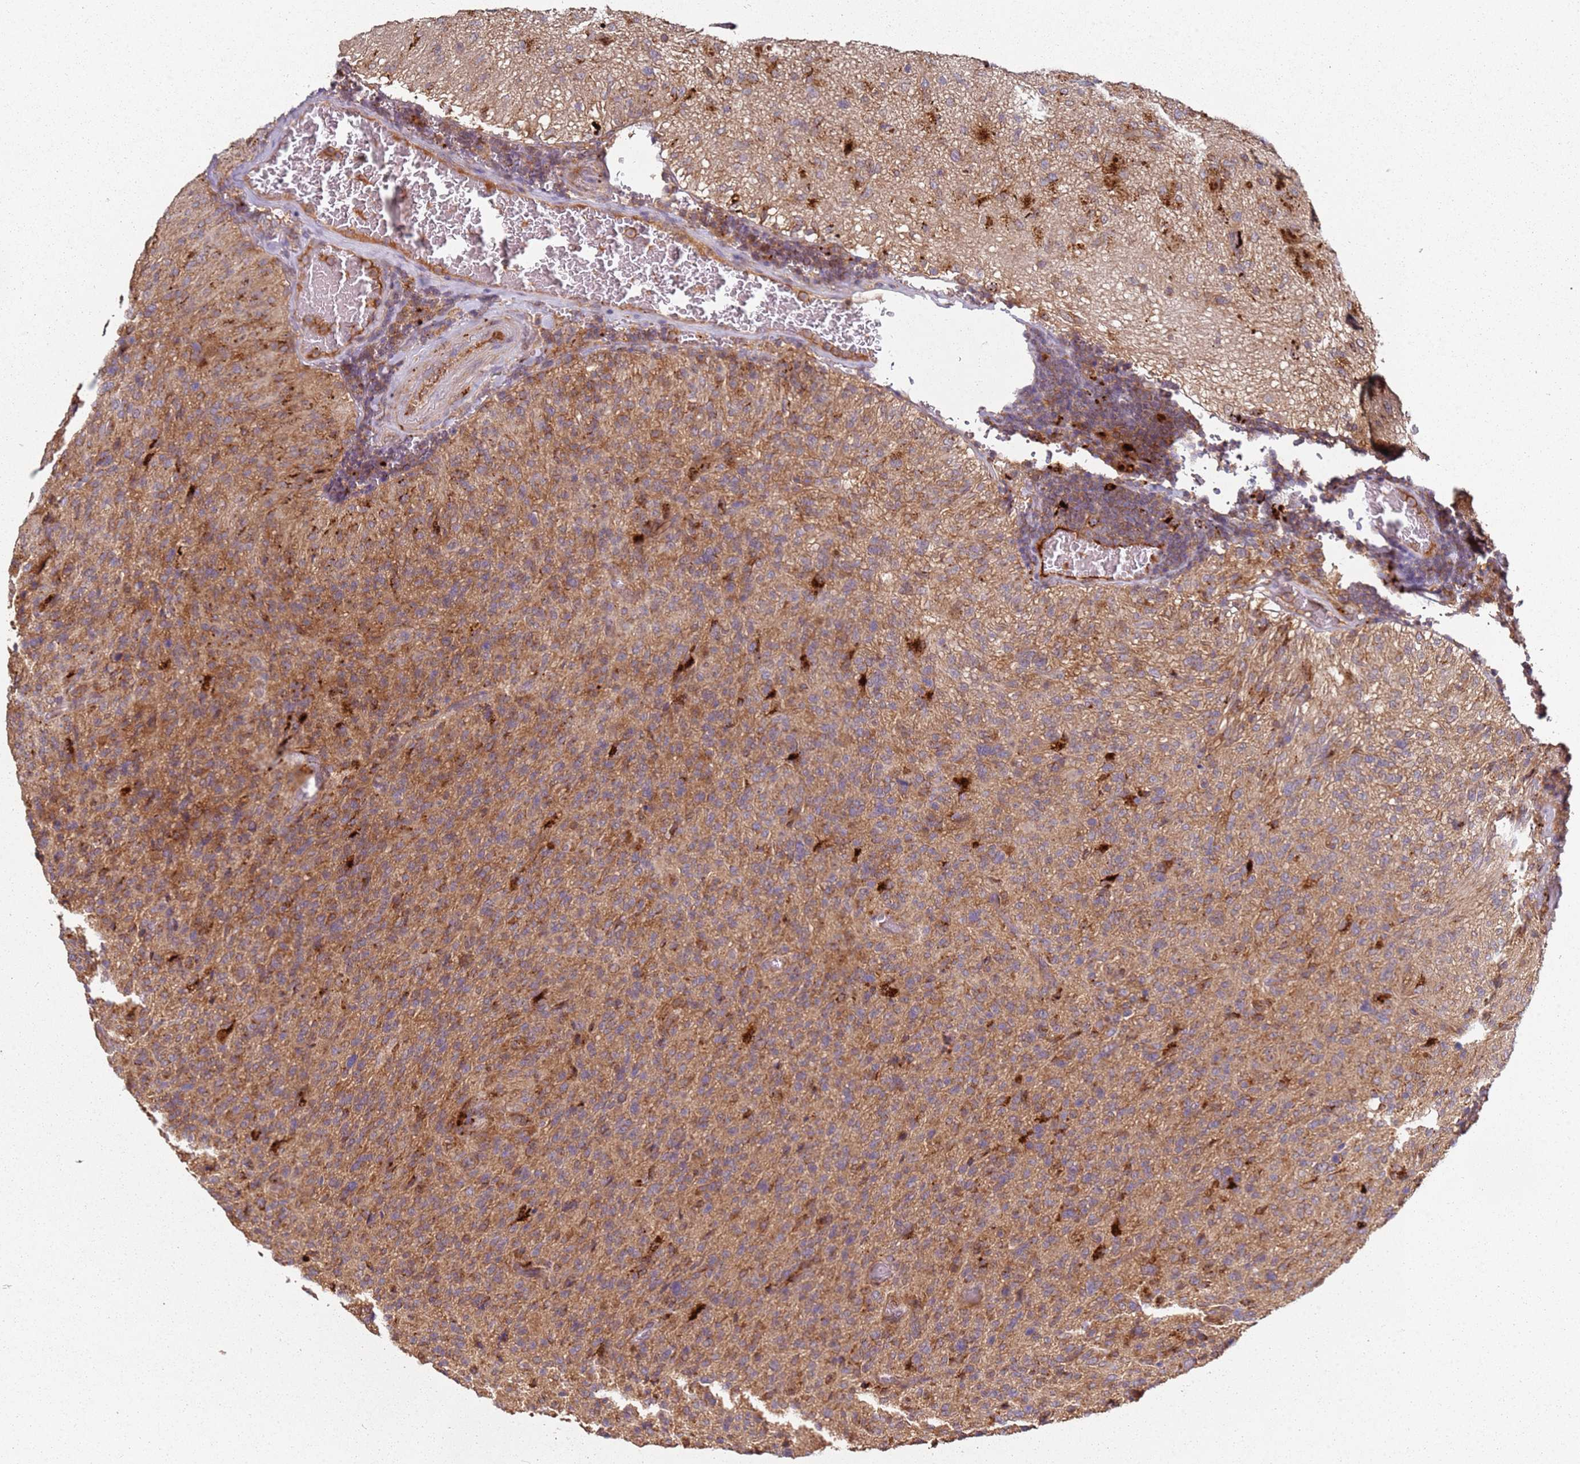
{"staining": {"intensity": "moderate", "quantity": "25%-75%", "location": "cytoplasmic/membranous"}, "tissue": "glioma", "cell_type": "Tumor cells", "image_type": "cancer", "snomed": [{"axis": "morphology", "description": "Glioma, malignant, High grade"}, {"axis": "topography", "description": "Brain"}], "caption": "DAB (3,3'-diaminobenzidine) immunohistochemical staining of human malignant glioma (high-grade) exhibits moderate cytoplasmic/membranous protein positivity in about 25%-75% of tumor cells. (DAB IHC, brown staining for protein, blue staining for nuclei).", "gene": "SCGB2B2", "patient": {"sex": "female", "age": 57}}